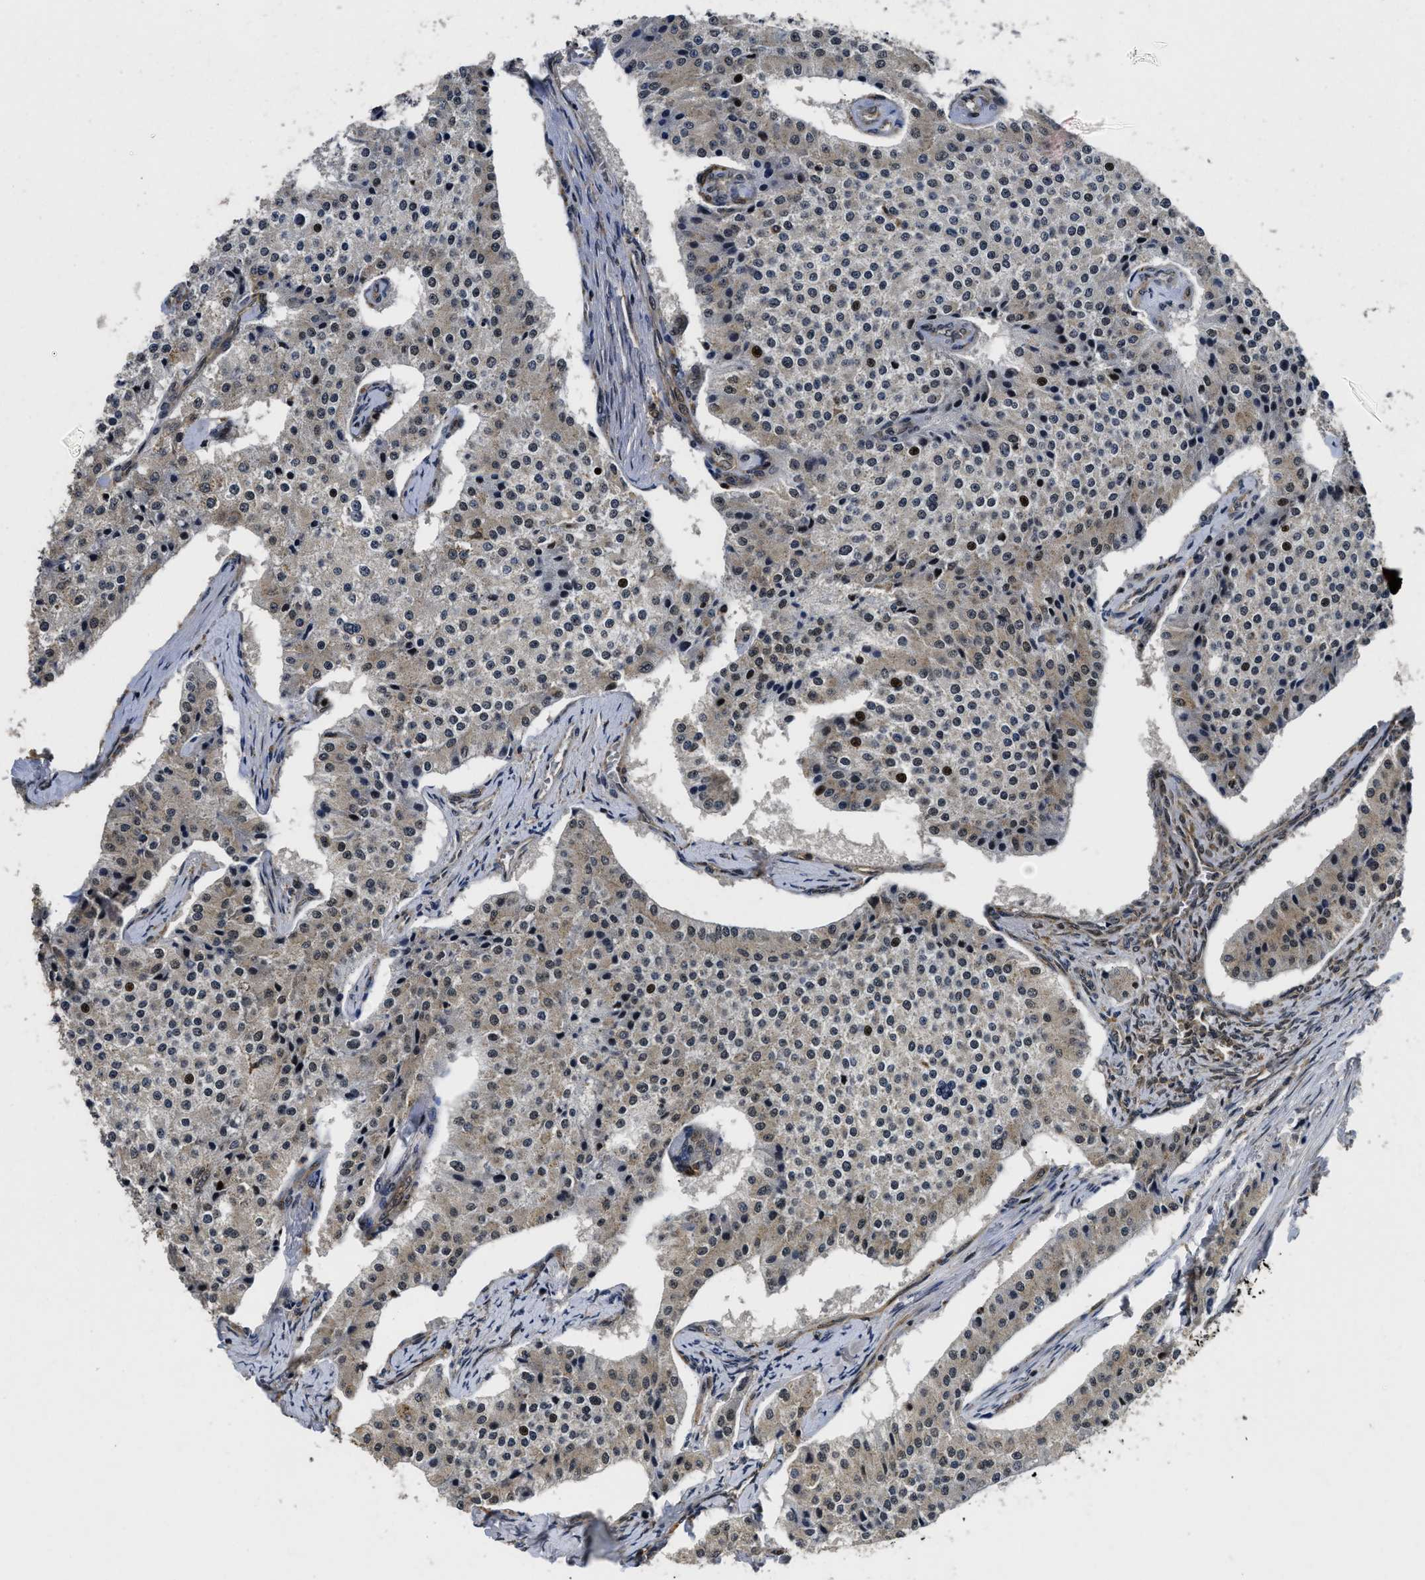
{"staining": {"intensity": "strong", "quantity": "<25%", "location": "nuclear"}, "tissue": "carcinoid", "cell_type": "Tumor cells", "image_type": "cancer", "snomed": [{"axis": "morphology", "description": "Carcinoid, malignant, NOS"}, {"axis": "topography", "description": "Colon"}], "caption": "Immunohistochemical staining of carcinoid (malignant) shows medium levels of strong nuclear protein positivity in approximately <25% of tumor cells.", "gene": "ADSL", "patient": {"sex": "female", "age": 52}}